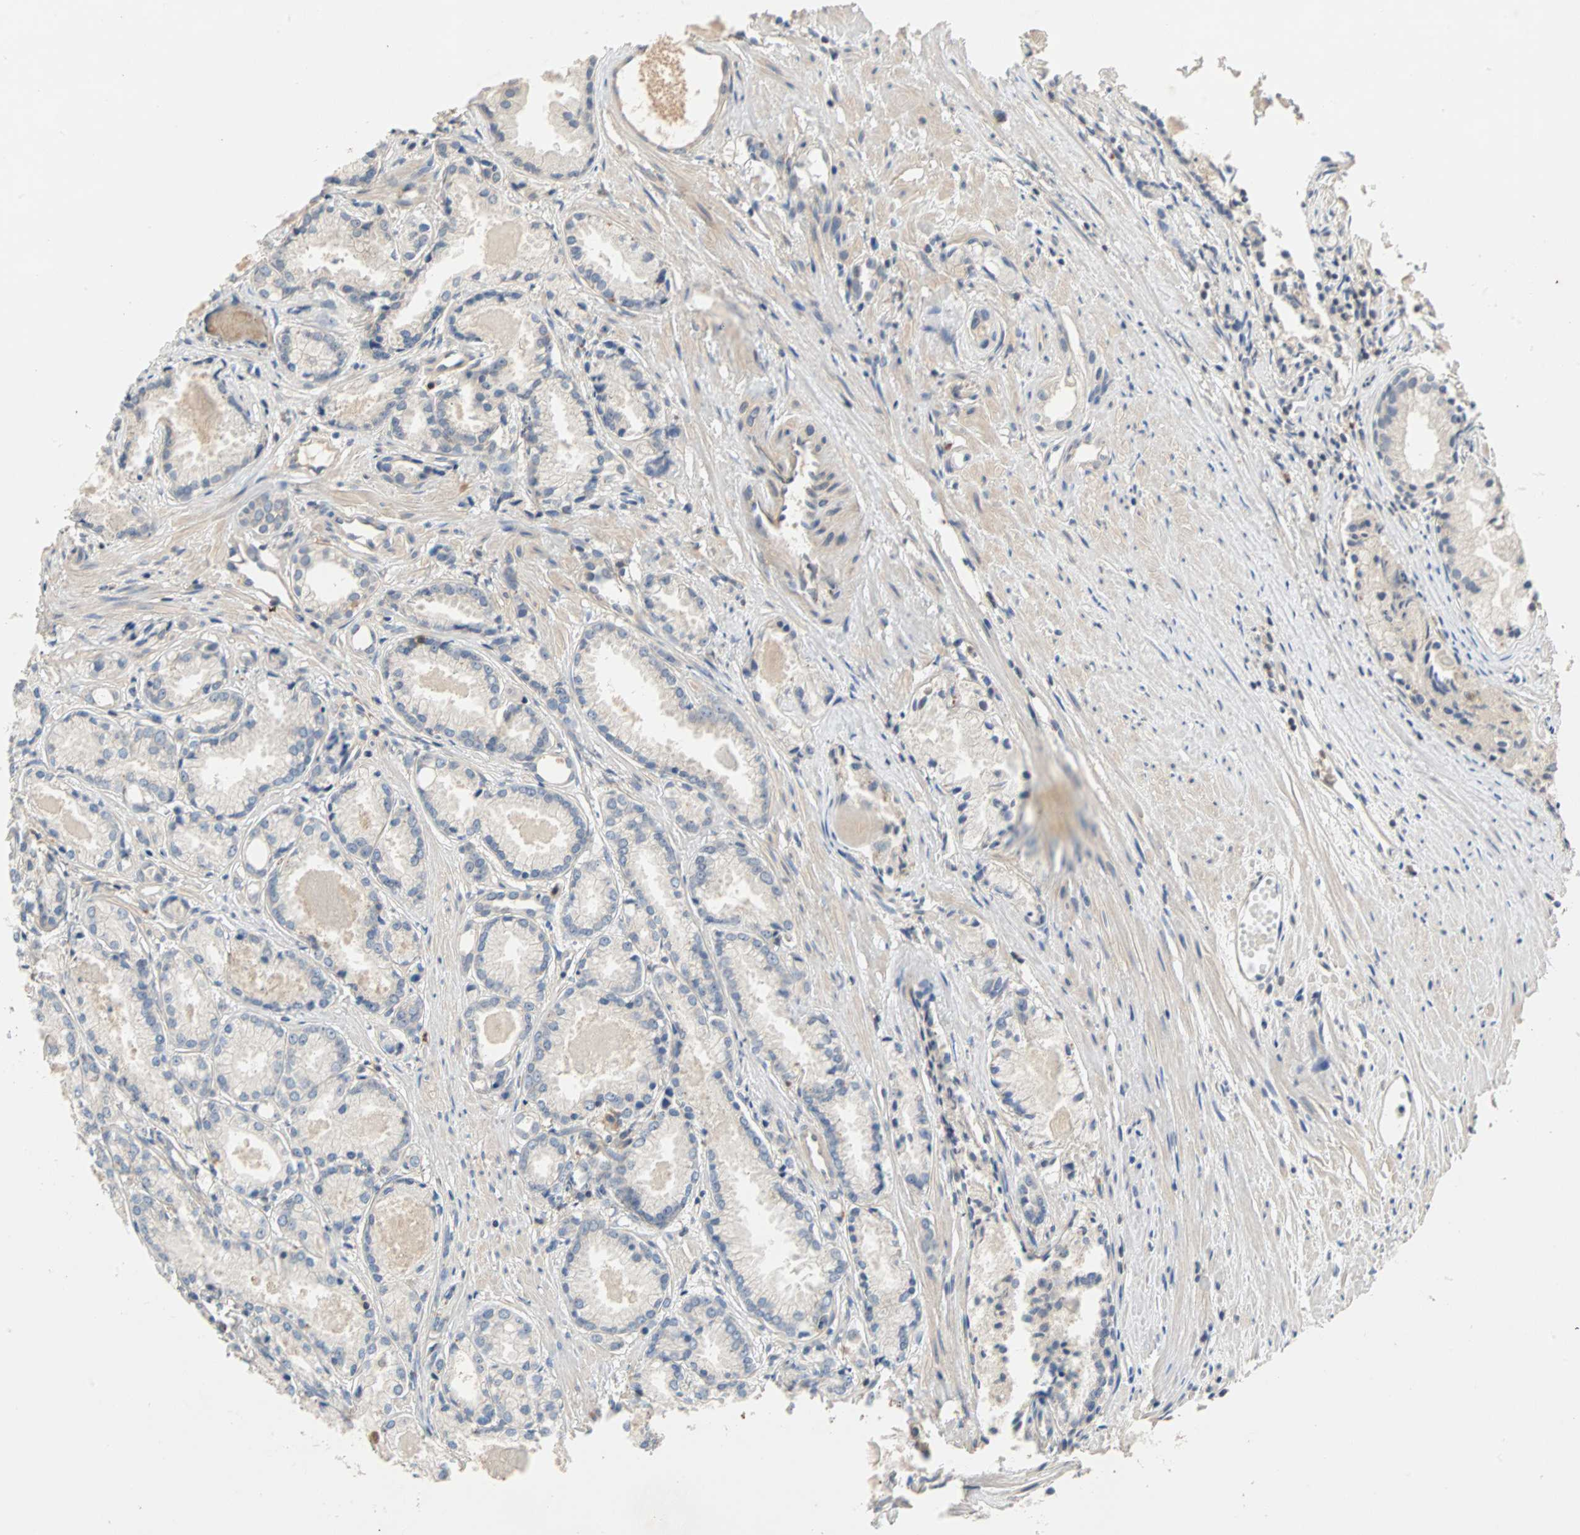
{"staining": {"intensity": "negative", "quantity": "none", "location": "none"}, "tissue": "prostate cancer", "cell_type": "Tumor cells", "image_type": "cancer", "snomed": [{"axis": "morphology", "description": "Adenocarcinoma, Low grade"}, {"axis": "topography", "description": "Prostate"}], "caption": "This is an immunohistochemistry (IHC) image of prostate adenocarcinoma (low-grade). There is no expression in tumor cells.", "gene": "MAP4K1", "patient": {"sex": "male", "age": 72}}